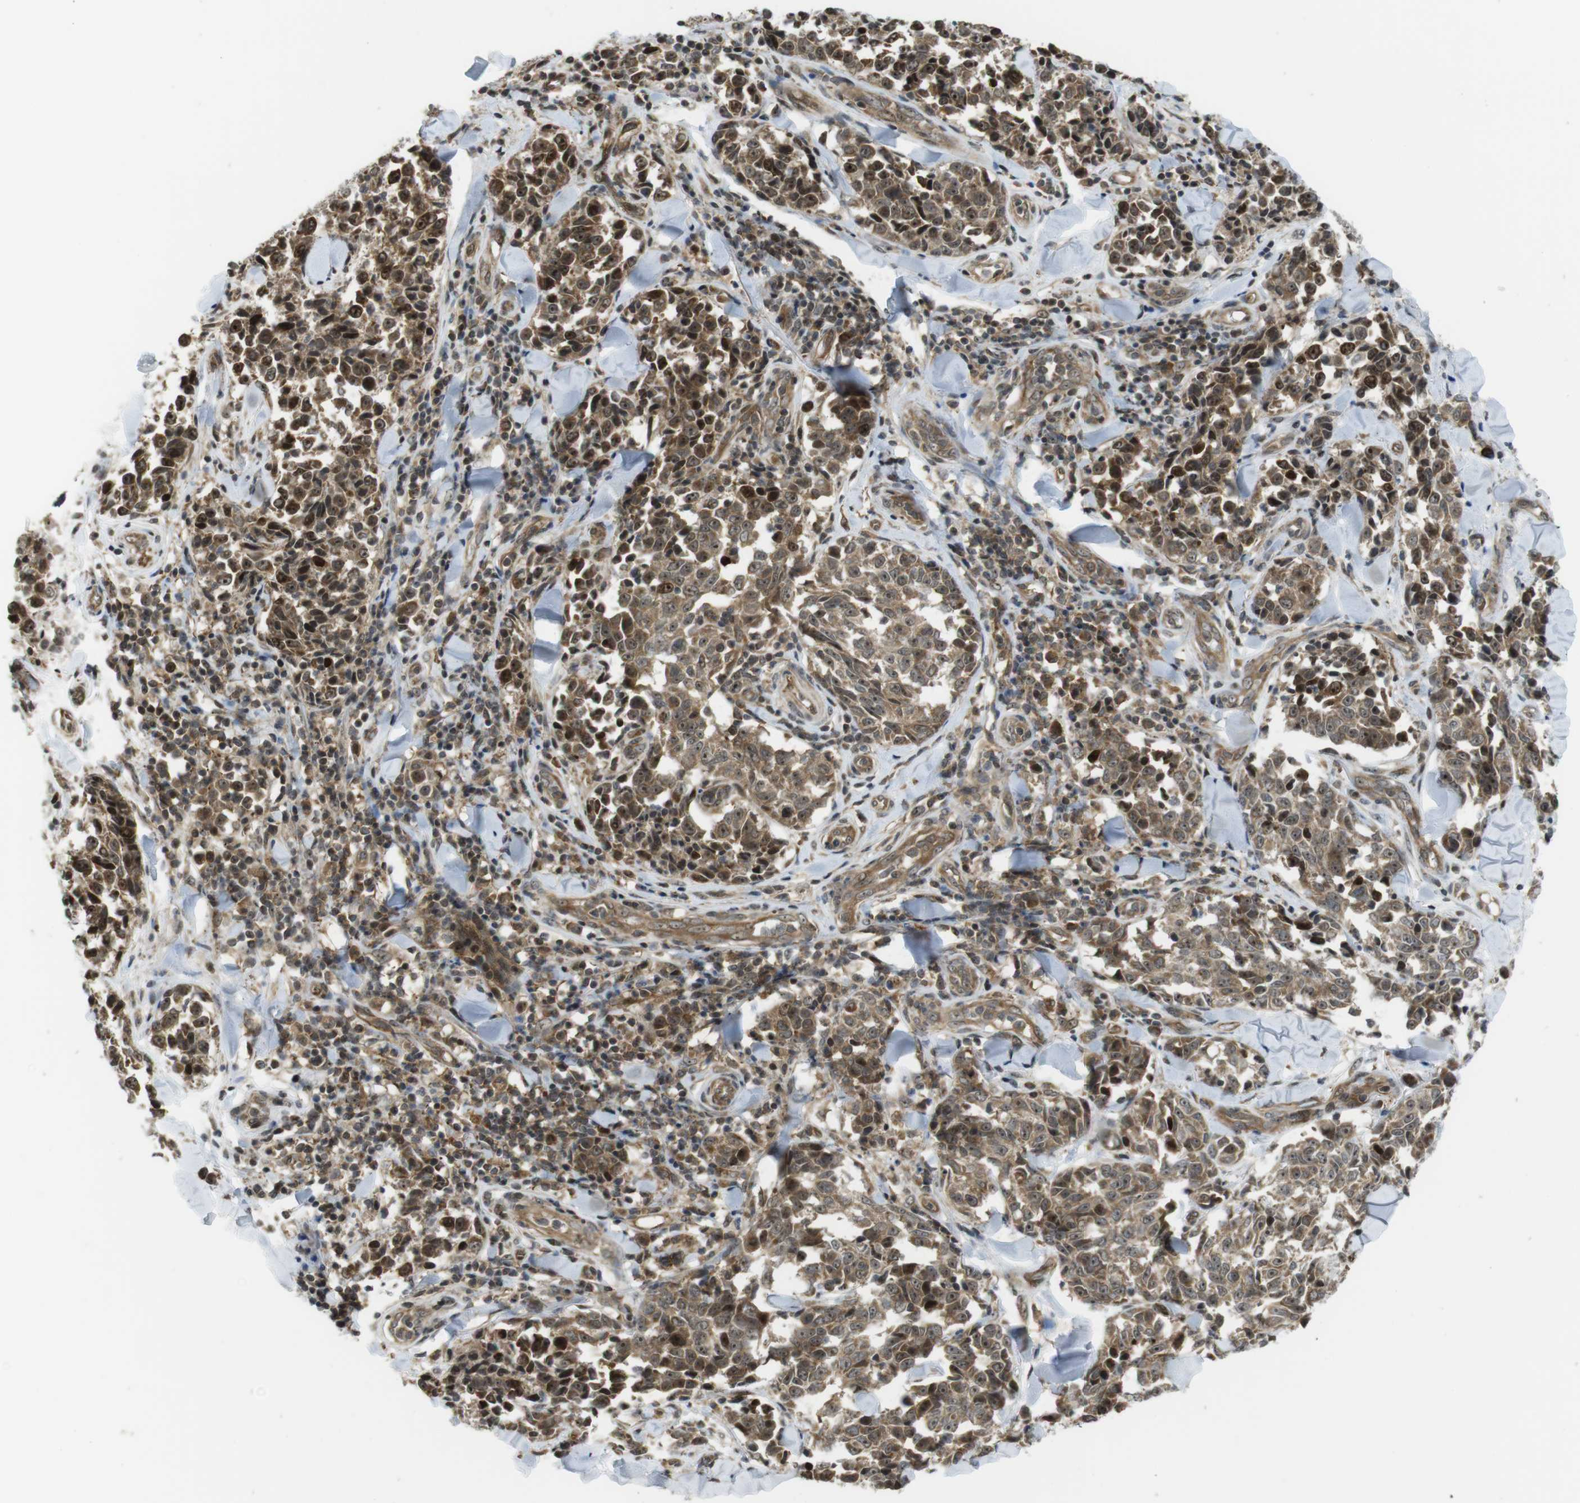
{"staining": {"intensity": "strong", "quantity": ">75%", "location": "cytoplasmic/membranous"}, "tissue": "melanoma", "cell_type": "Tumor cells", "image_type": "cancer", "snomed": [{"axis": "morphology", "description": "Malignant melanoma, NOS"}, {"axis": "topography", "description": "Skin"}], "caption": "Tumor cells reveal high levels of strong cytoplasmic/membranous positivity in about >75% of cells in human malignant melanoma. (Stains: DAB (3,3'-diaminobenzidine) in brown, nuclei in blue, Microscopy: brightfield microscopy at high magnification).", "gene": "CC2D1A", "patient": {"sex": "female", "age": 64}}